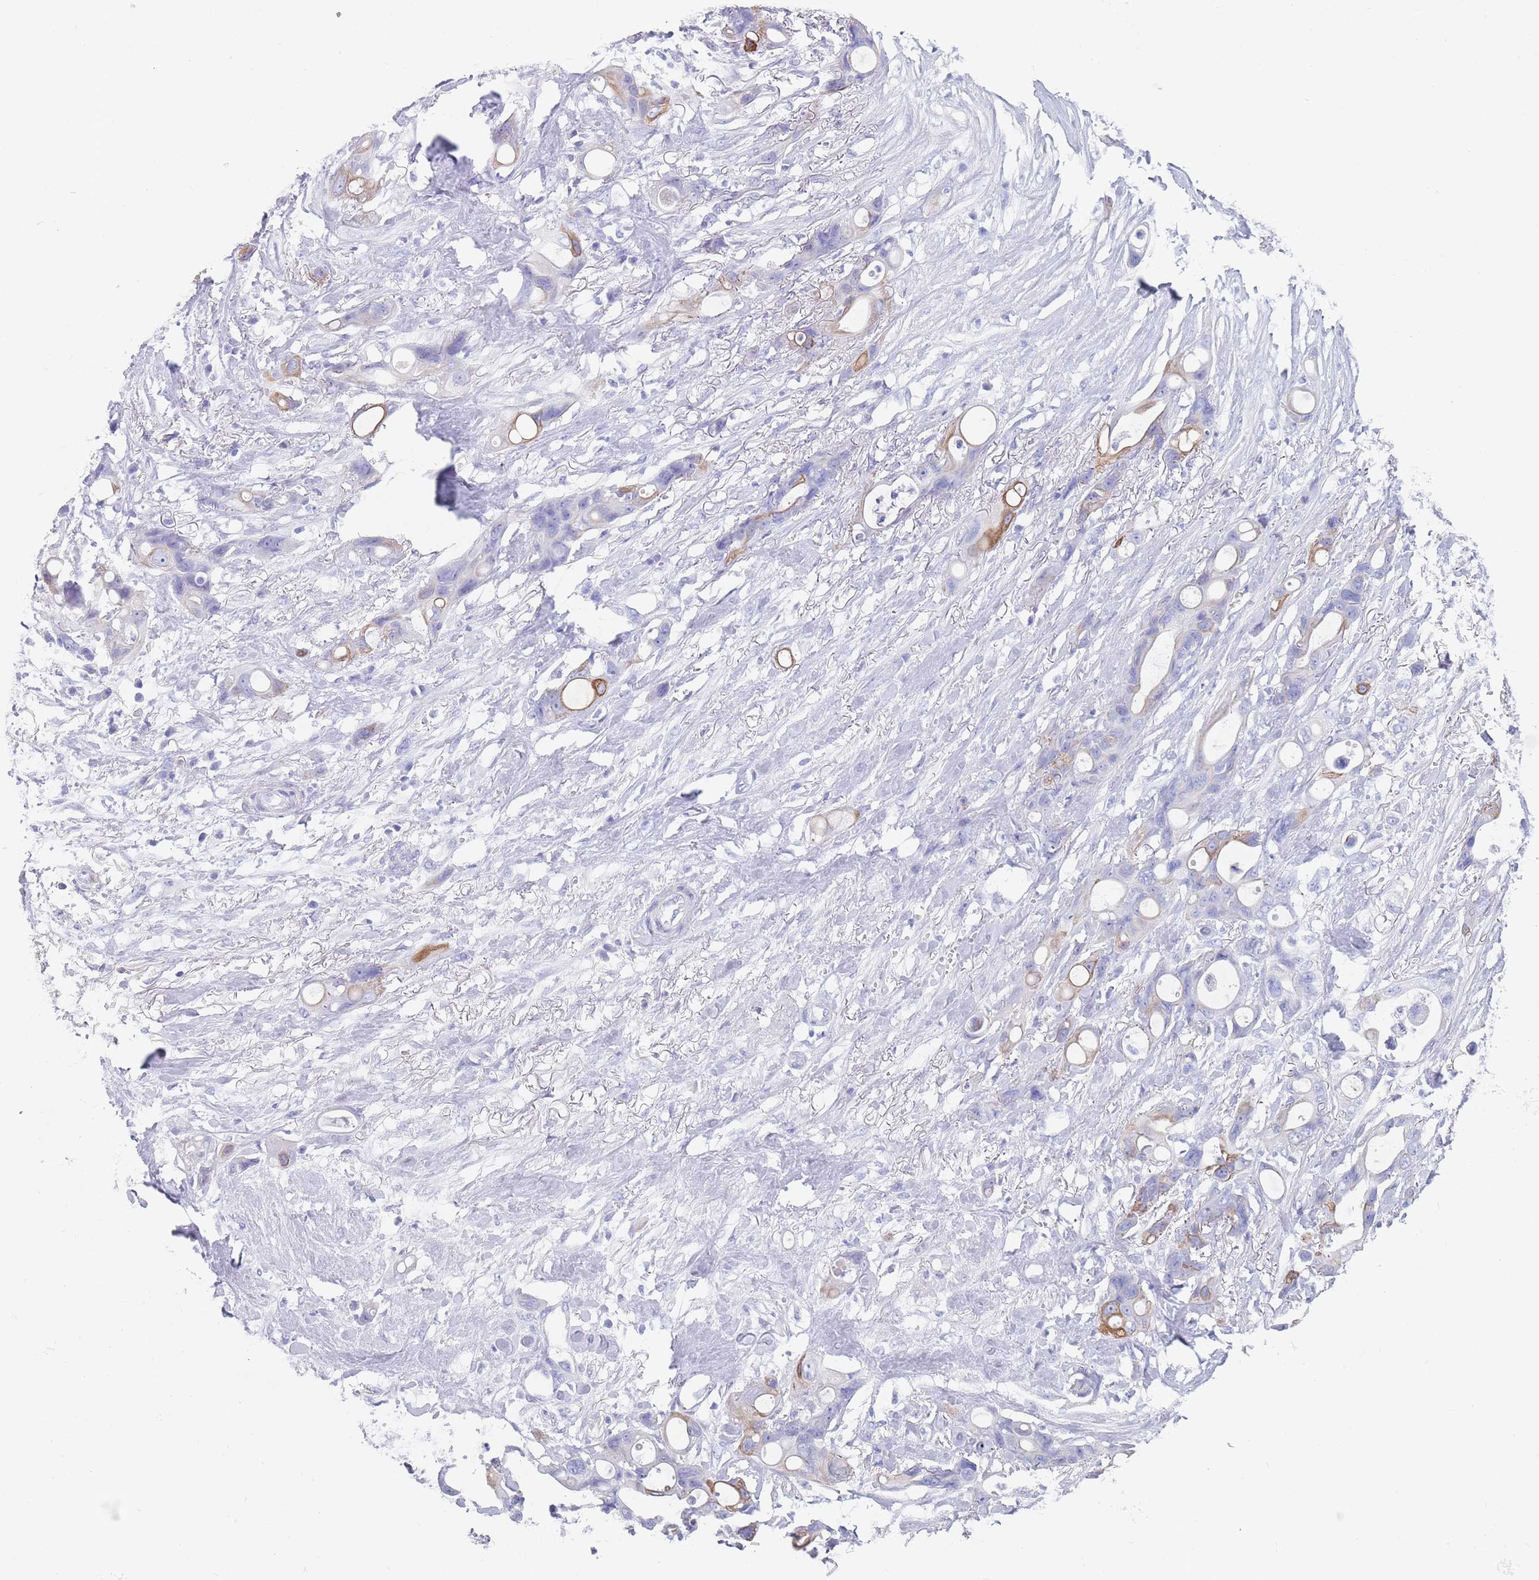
{"staining": {"intensity": "moderate", "quantity": "<25%", "location": "cytoplasmic/membranous"}, "tissue": "ovarian cancer", "cell_type": "Tumor cells", "image_type": "cancer", "snomed": [{"axis": "morphology", "description": "Cystadenocarcinoma, mucinous, NOS"}, {"axis": "topography", "description": "Ovary"}], "caption": "Immunohistochemical staining of ovarian cancer displays moderate cytoplasmic/membranous protein positivity in approximately <25% of tumor cells.", "gene": "CPXM2", "patient": {"sex": "female", "age": 70}}